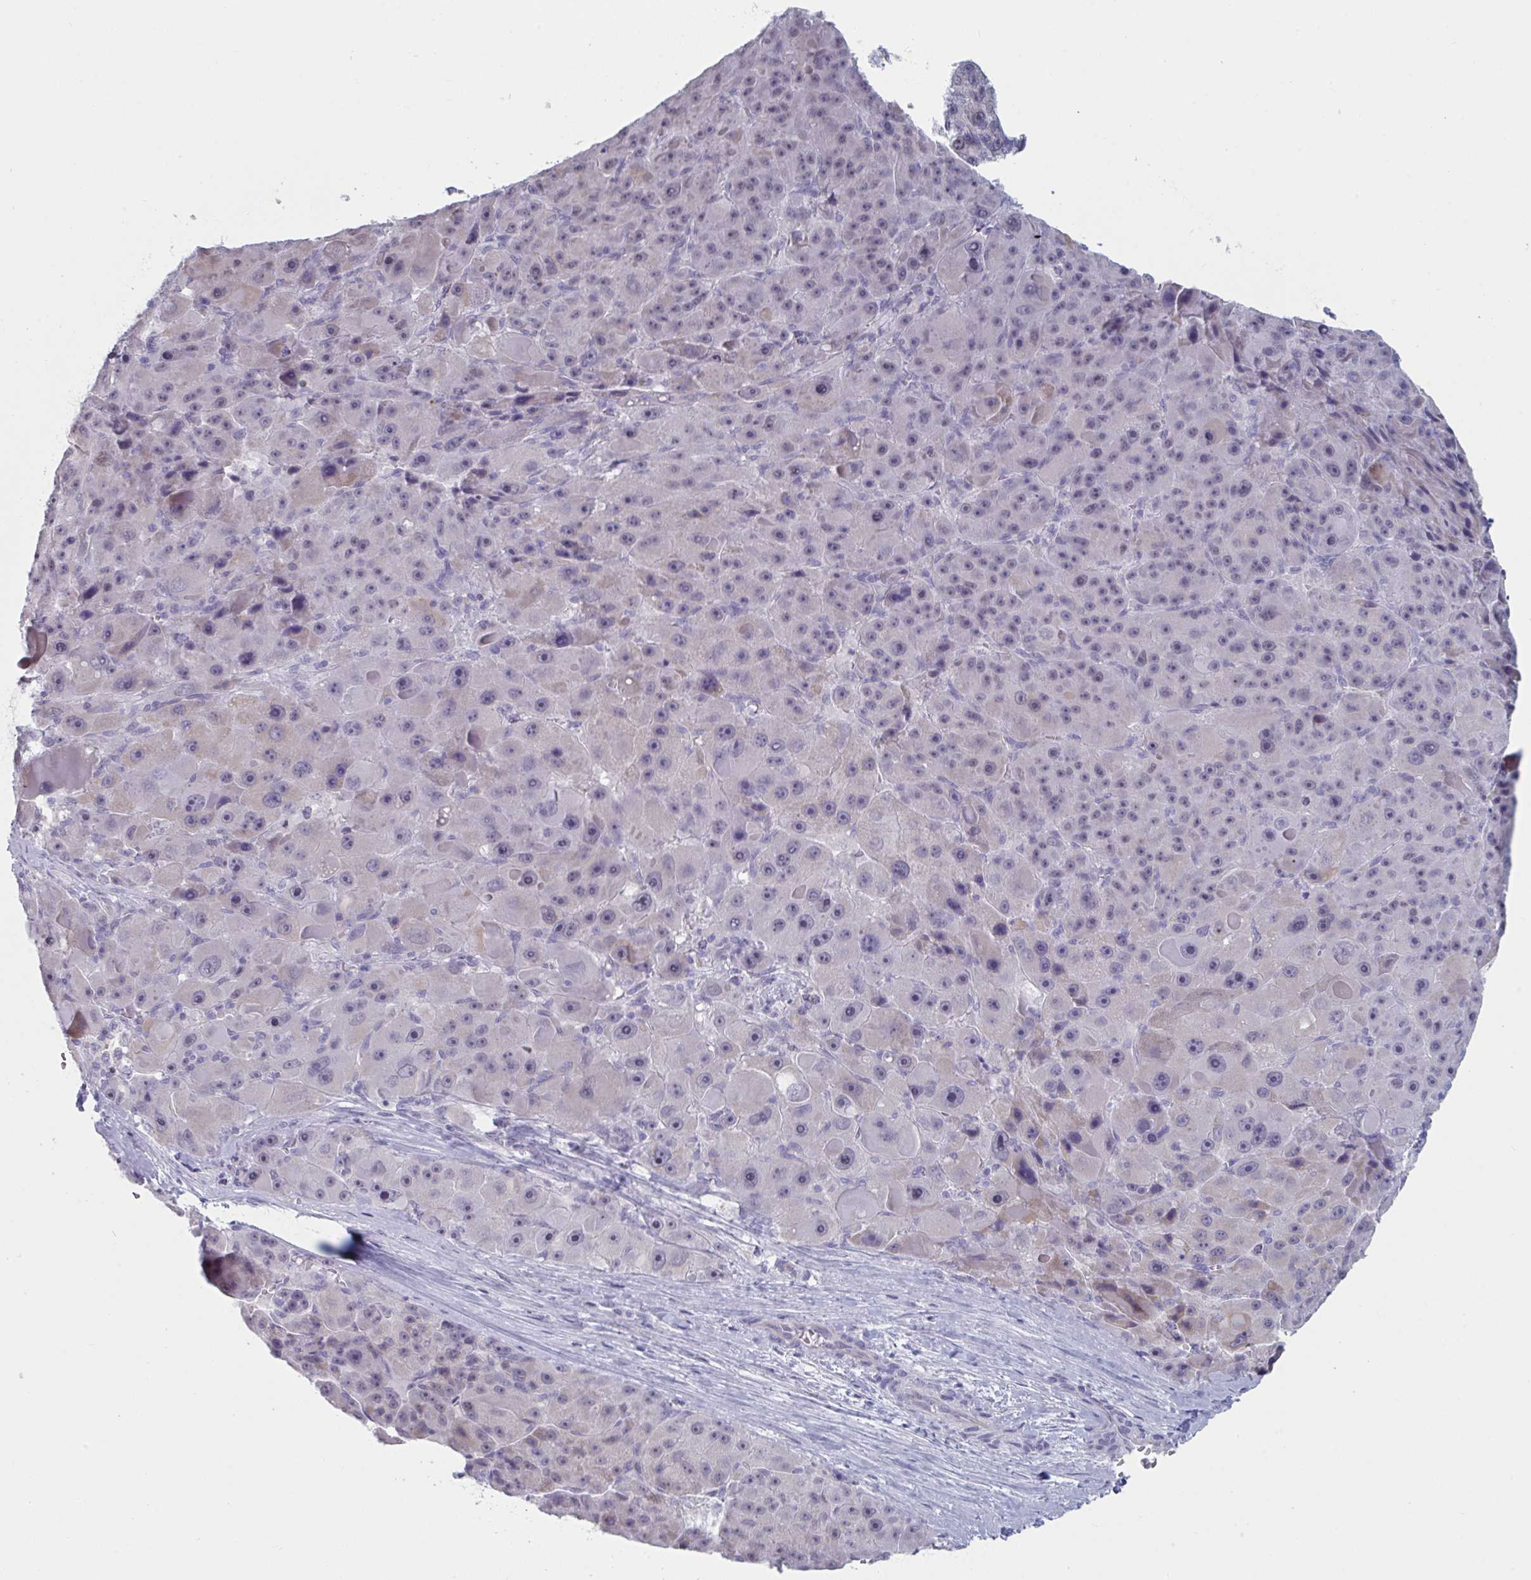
{"staining": {"intensity": "negative", "quantity": "none", "location": "none"}, "tissue": "liver cancer", "cell_type": "Tumor cells", "image_type": "cancer", "snomed": [{"axis": "morphology", "description": "Carcinoma, Hepatocellular, NOS"}, {"axis": "topography", "description": "Liver"}], "caption": "Protein analysis of liver cancer (hepatocellular carcinoma) demonstrates no significant staining in tumor cells.", "gene": "FOXA1", "patient": {"sex": "male", "age": 76}}